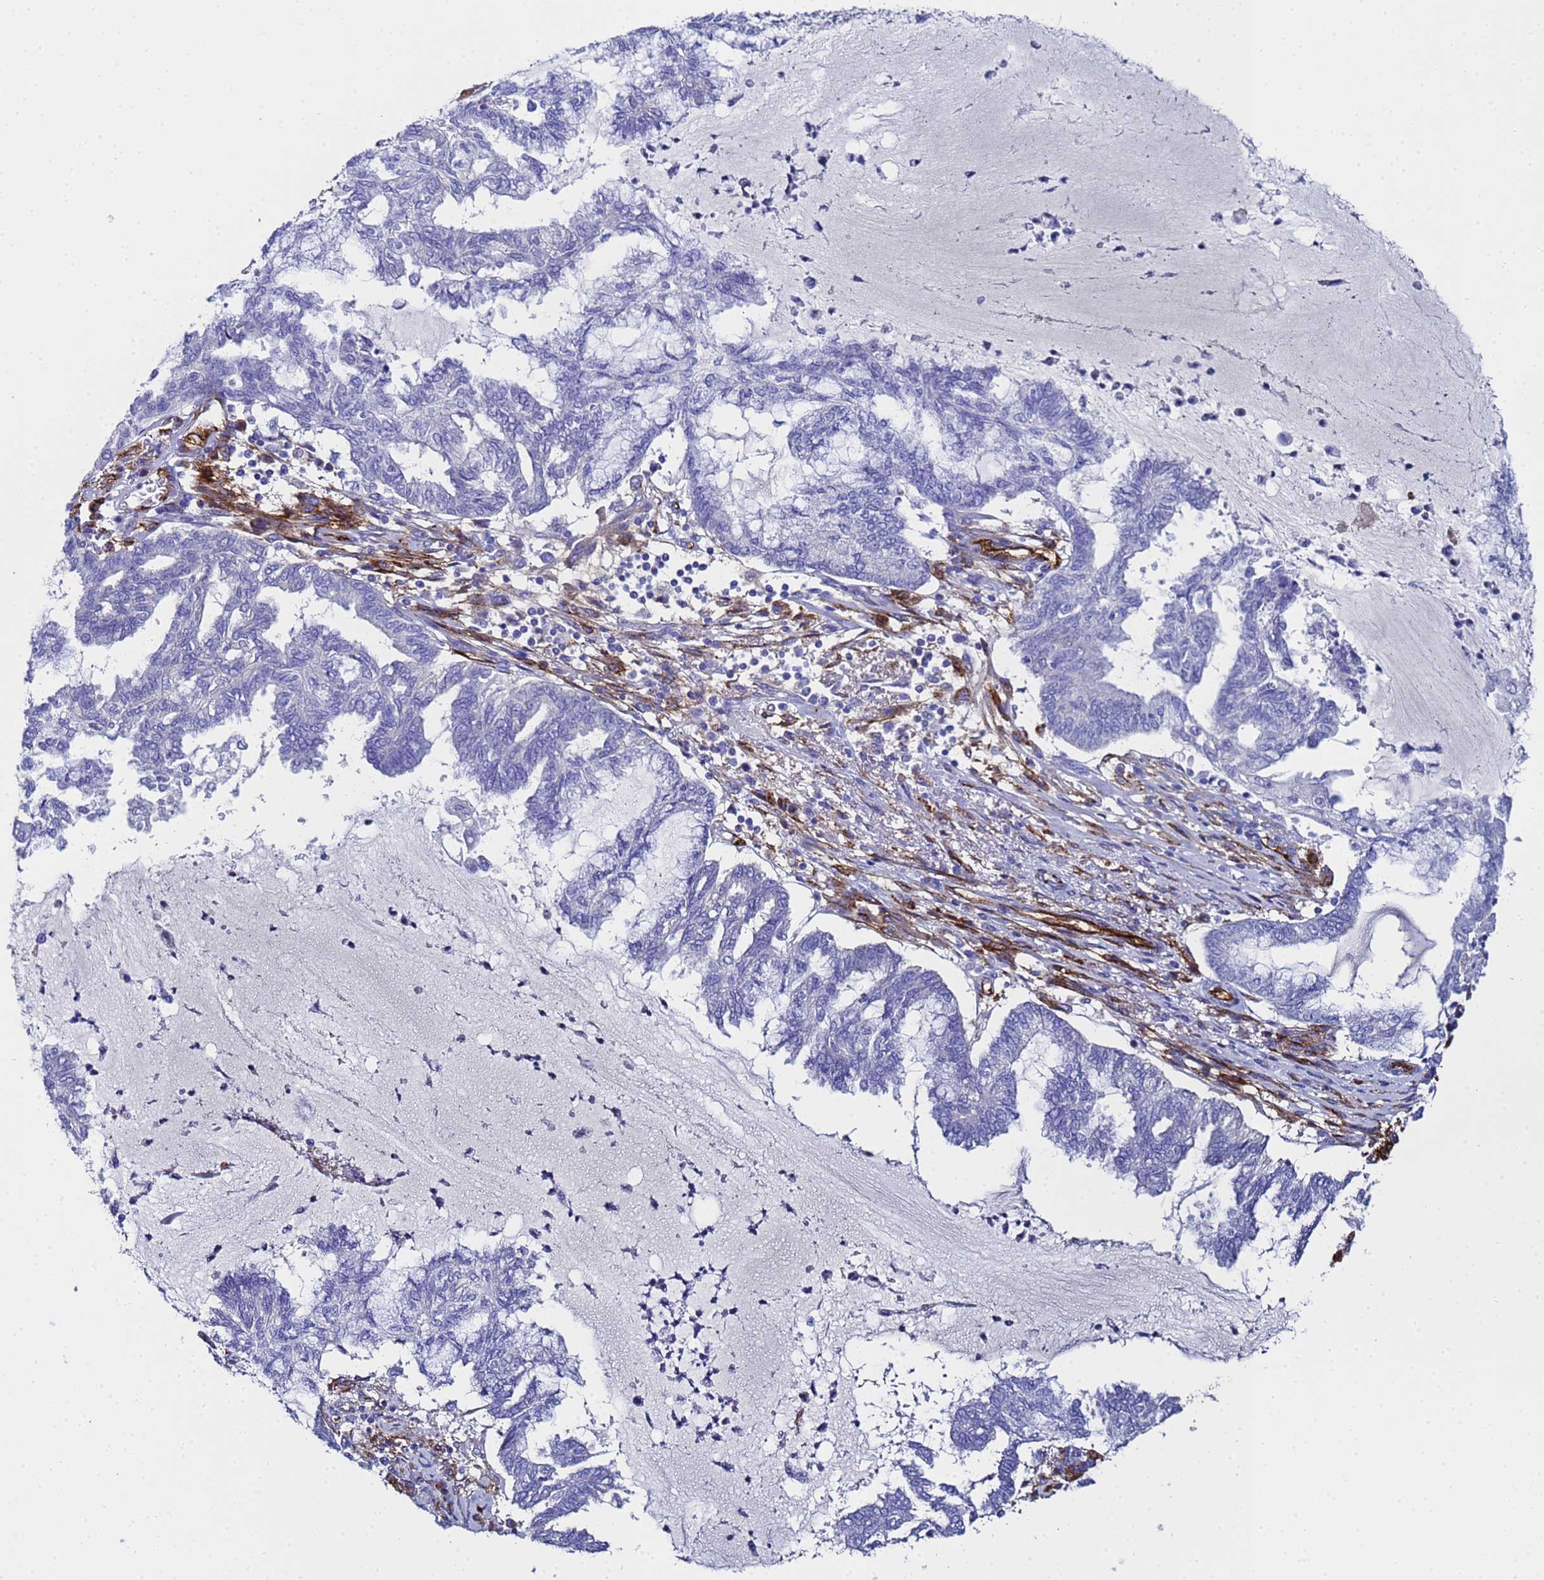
{"staining": {"intensity": "negative", "quantity": "none", "location": "none"}, "tissue": "endometrial cancer", "cell_type": "Tumor cells", "image_type": "cancer", "snomed": [{"axis": "morphology", "description": "Adenocarcinoma, NOS"}, {"axis": "topography", "description": "Endometrium"}], "caption": "An immunohistochemistry (IHC) photomicrograph of adenocarcinoma (endometrial) is shown. There is no staining in tumor cells of adenocarcinoma (endometrial).", "gene": "ADIPOQ", "patient": {"sex": "female", "age": 86}}